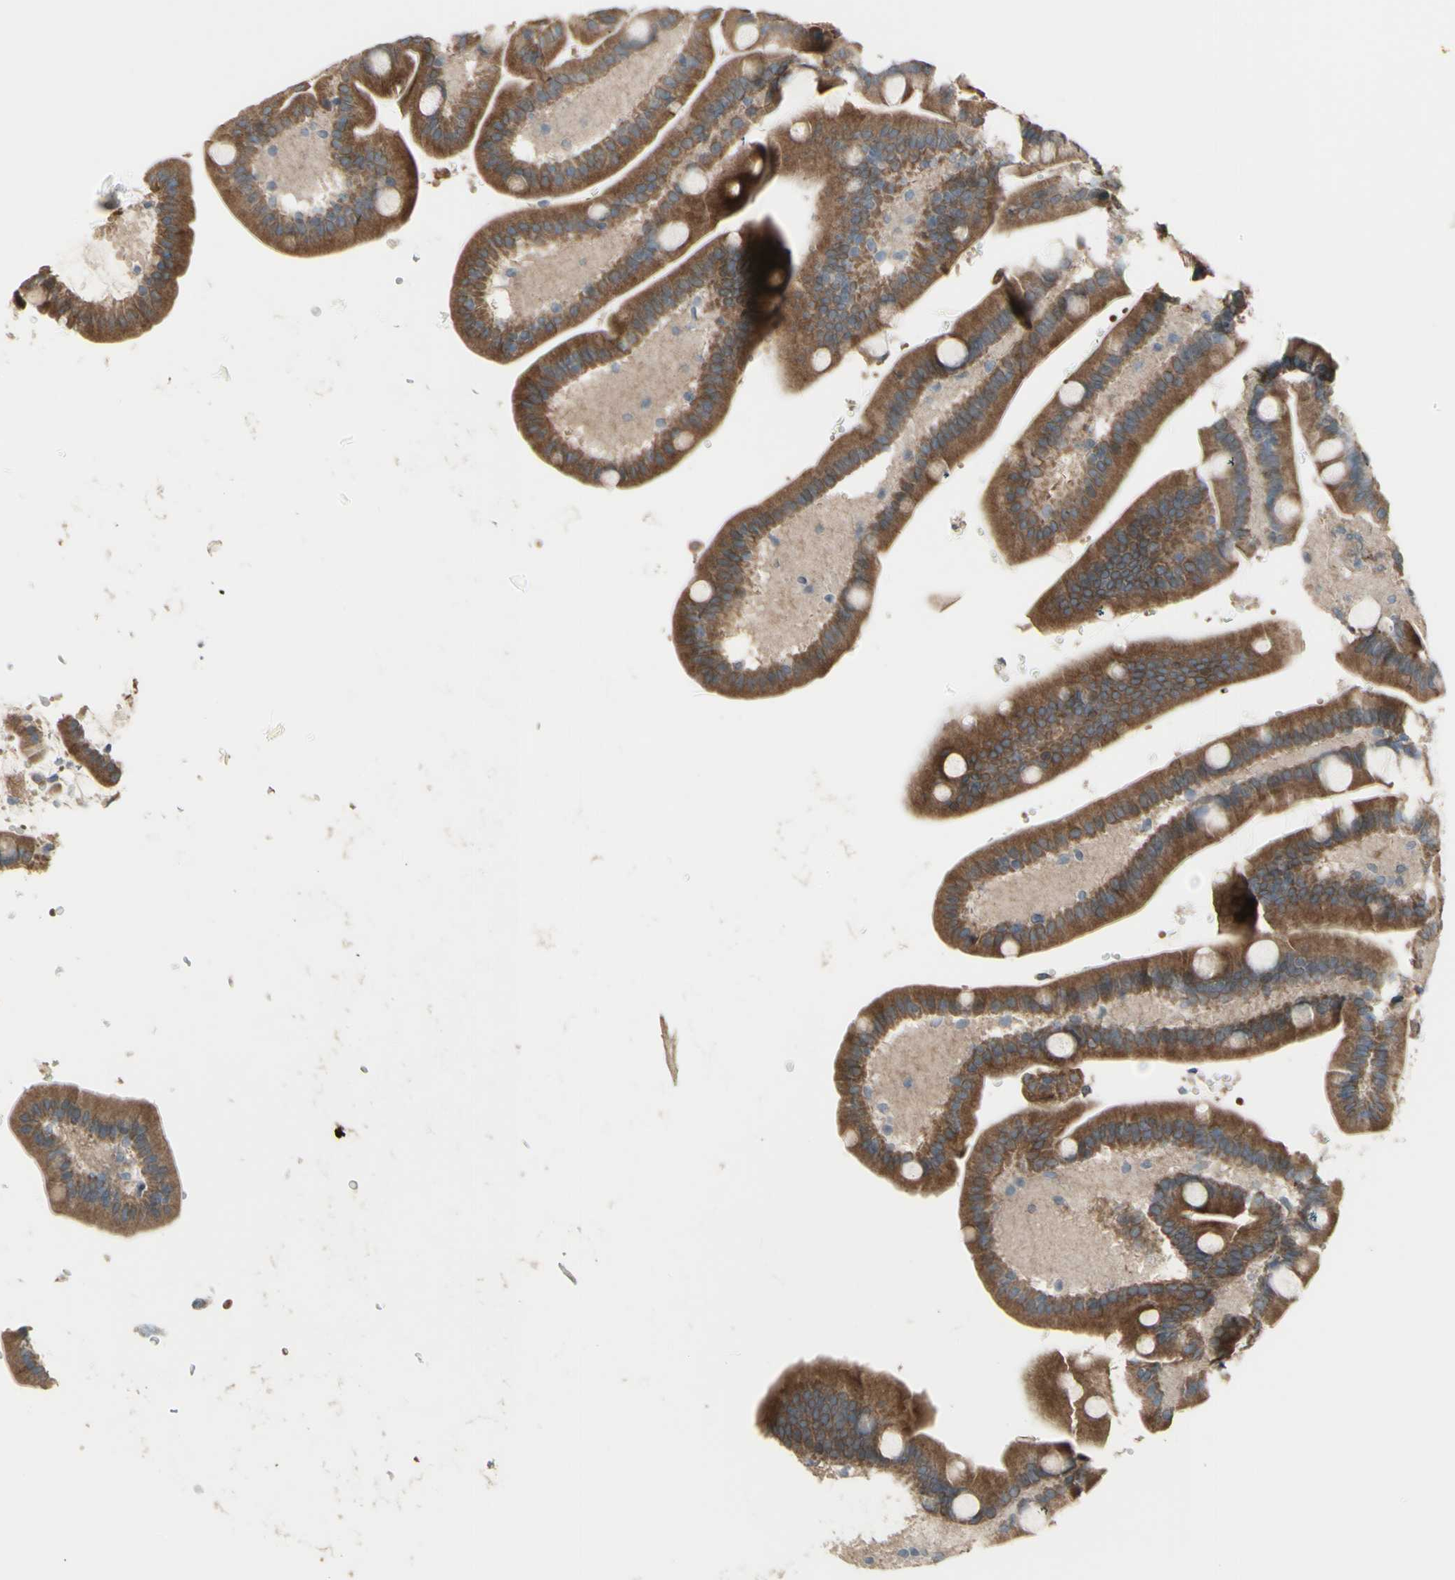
{"staining": {"intensity": "moderate", "quantity": ">75%", "location": "cytoplasmic/membranous"}, "tissue": "duodenum", "cell_type": "Glandular cells", "image_type": "normal", "snomed": [{"axis": "morphology", "description": "Normal tissue, NOS"}, {"axis": "topography", "description": "Duodenum"}], "caption": "High-magnification brightfield microscopy of unremarkable duodenum stained with DAB (brown) and counterstained with hematoxylin (blue). glandular cells exhibit moderate cytoplasmic/membranous staining is present in about>75% of cells. Nuclei are stained in blue.", "gene": "GRAMD1B", "patient": {"sex": "male", "age": 54}}